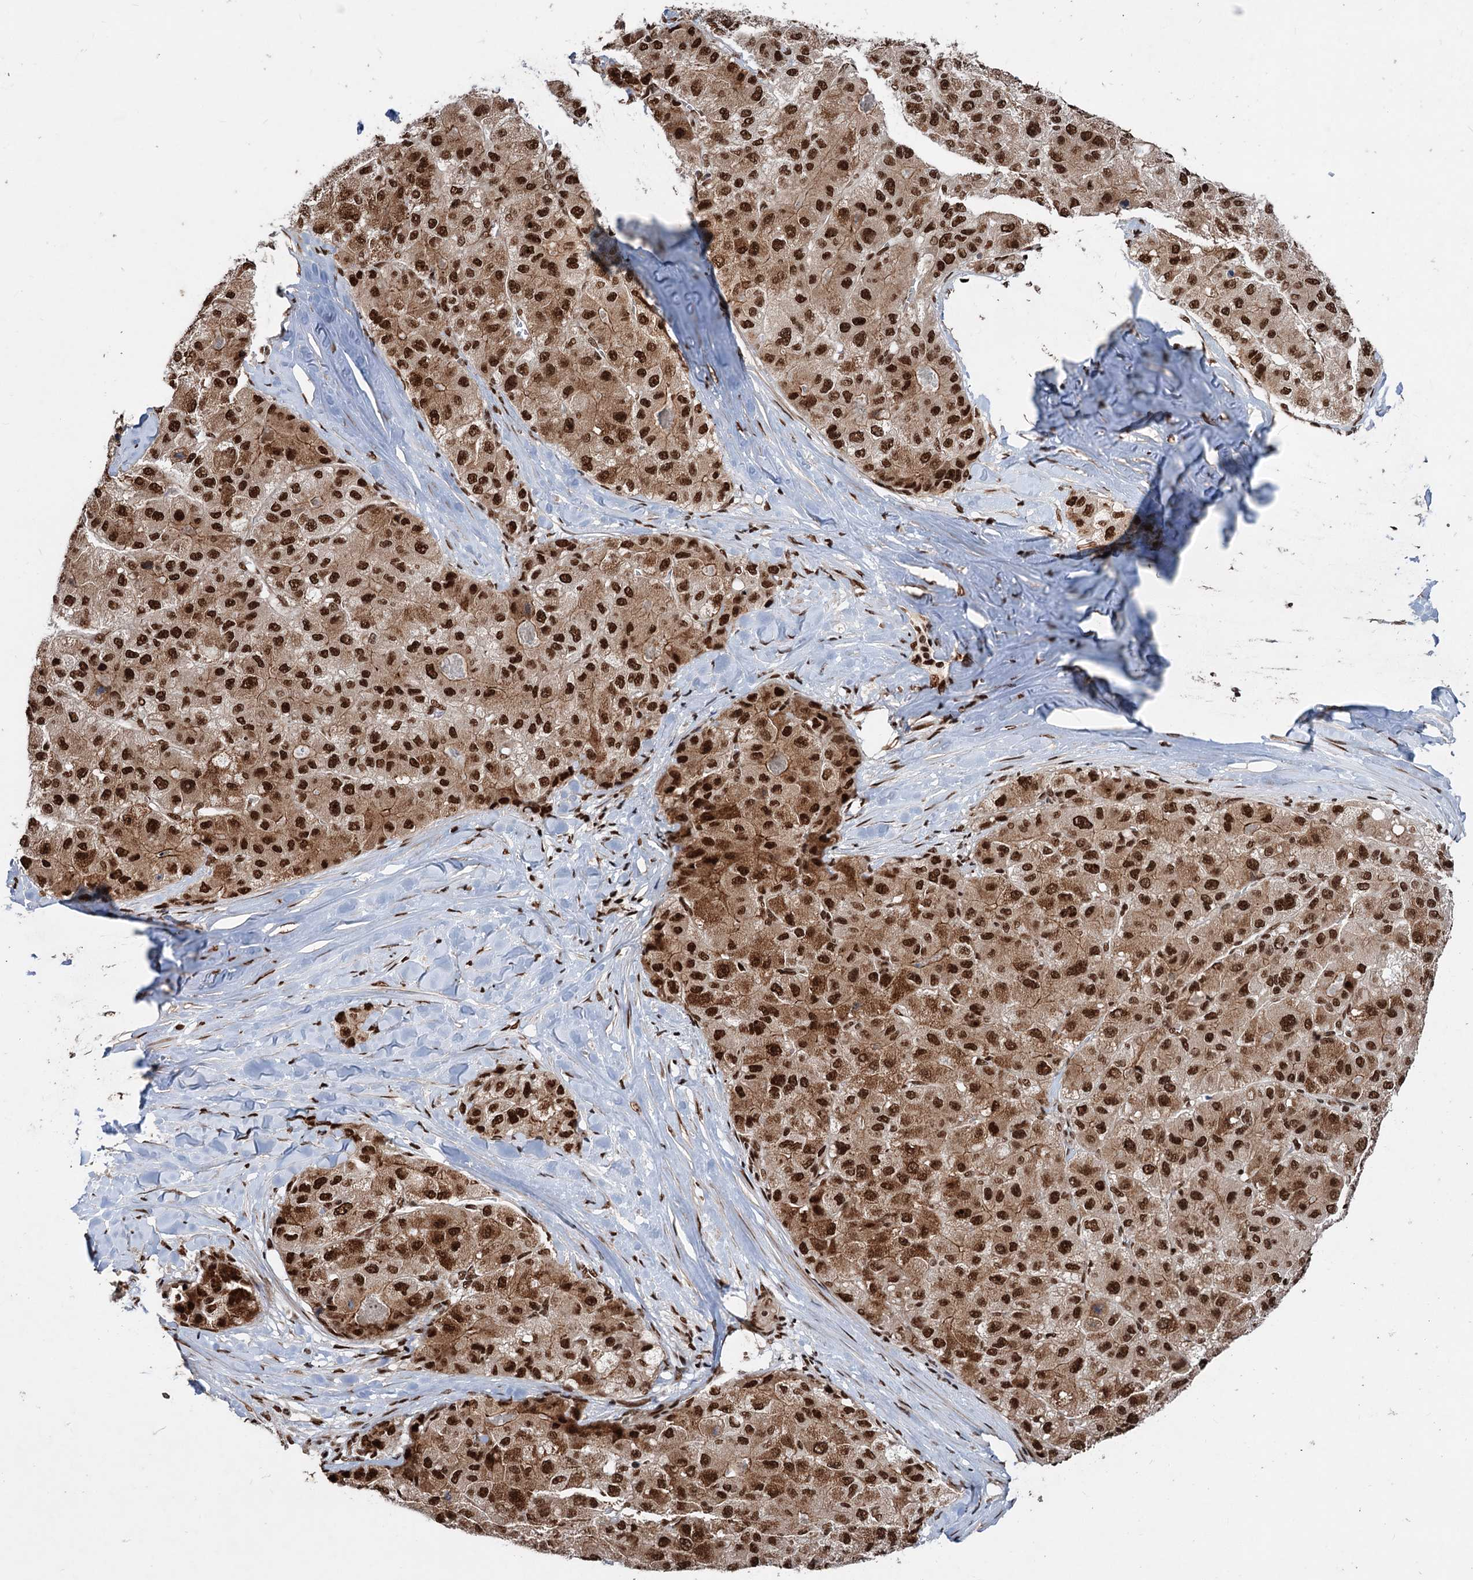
{"staining": {"intensity": "strong", "quantity": ">75%", "location": "cytoplasmic/membranous,nuclear"}, "tissue": "liver cancer", "cell_type": "Tumor cells", "image_type": "cancer", "snomed": [{"axis": "morphology", "description": "Carcinoma, Hepatocellular, NOS"}, {"axis": "topography", "description": "Liver"}], "caption": "This photomicrograph reveals IHC staining of human liver hepatocellular carcinoma, with high strong cytoplasmic/membranous and nuclear expression in approximately >75% of tumor cells.", "gene": "MAML1", "patient": {"sex": "male", "age": 80}}